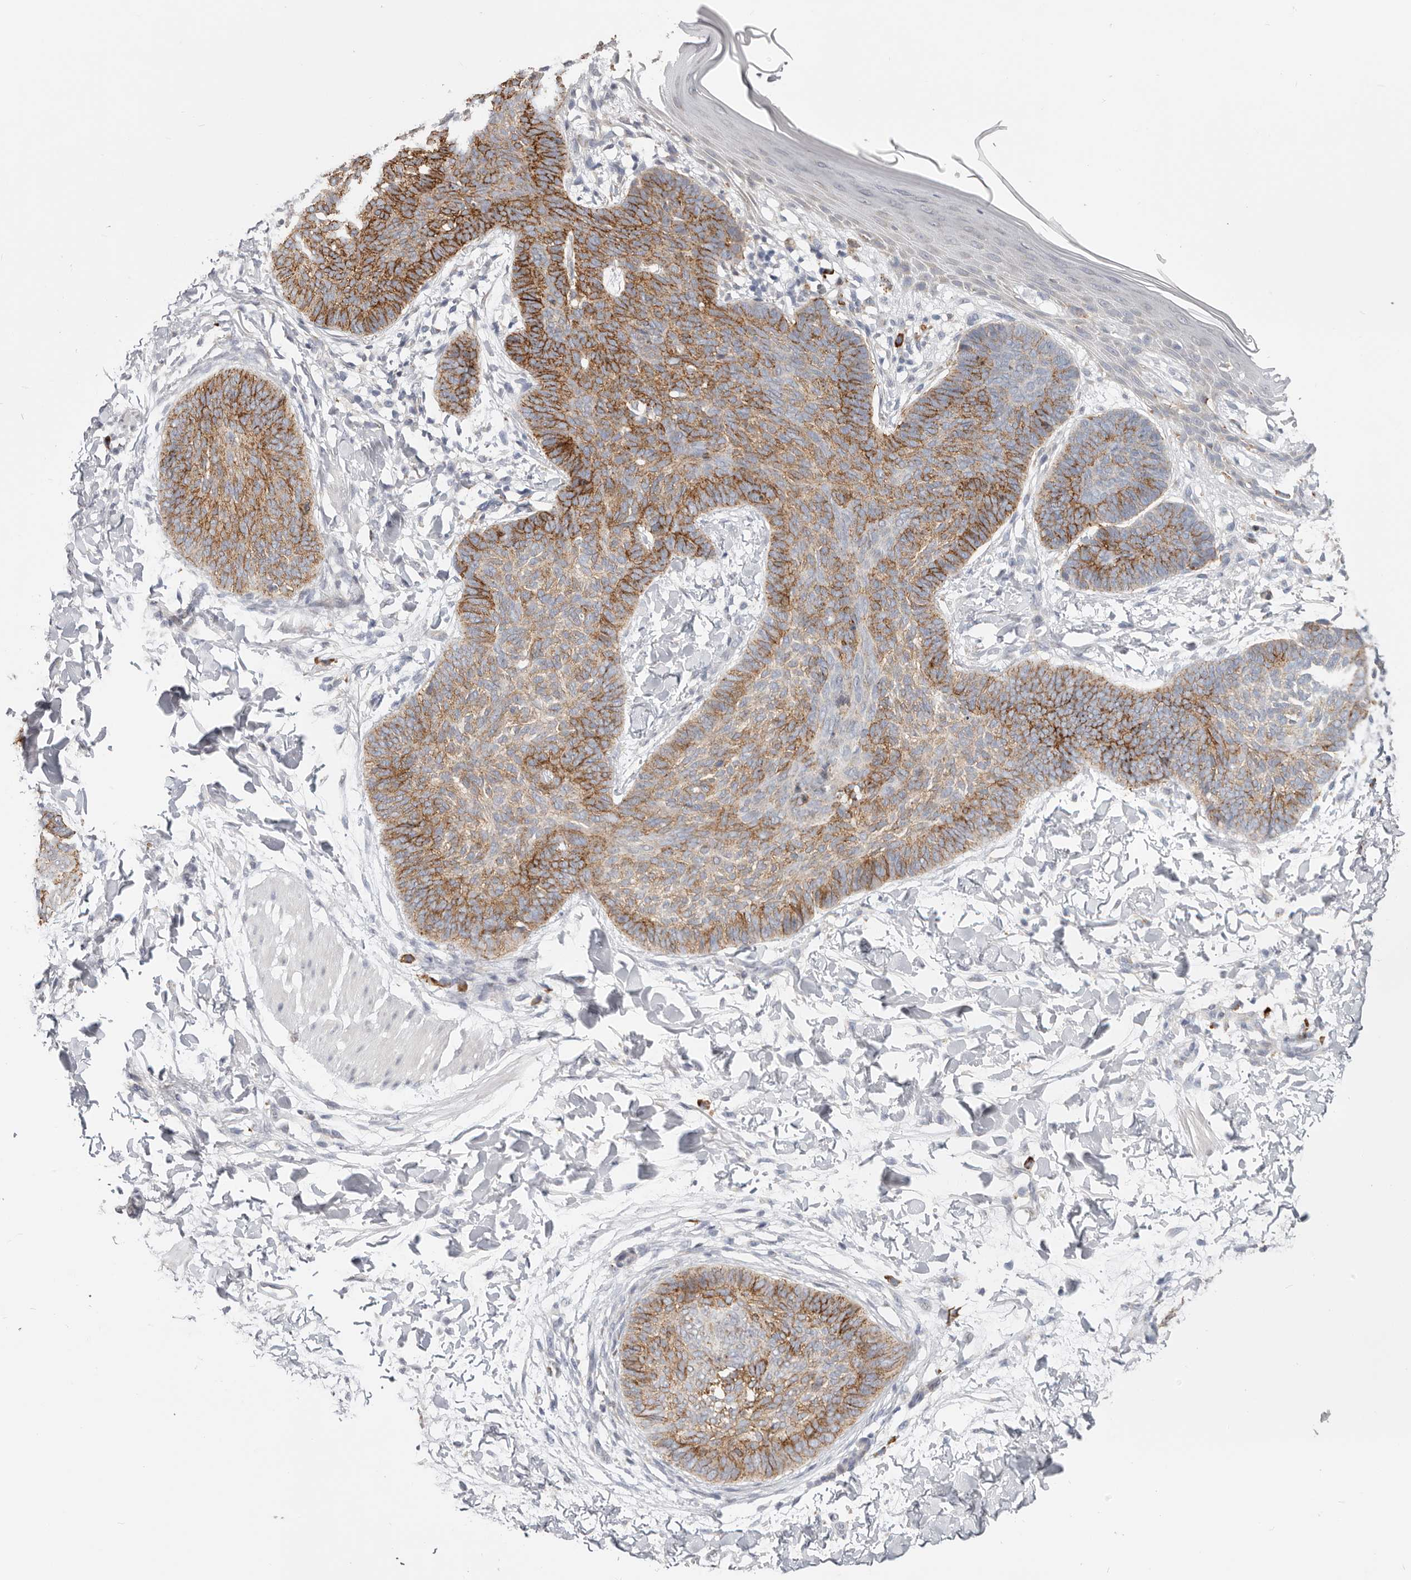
{"staining": {"intensity": "moderate", "quantity": ">75%", "location": "cytoplasmic/membranous"}, "tissue": "skin cancer", "cell_type": "Tumor cells", "image_type": "cancer", "snomed": [{"axis": "morphology", "description": "Normal tissue, NOS"}, {"axis": "morphology", "description": "Basal cell carcinoma"}, {"axis": "topography", "description": "Skin"}], "caption": "The image reveals staining of basal cell carcinoma (skin), revealing moderate cytoplasmic/membranous protein staining (brown color) within tumor cells. The protein is stained brown, and the nuclei are stained in blue (DAB (3,3'-diaminobenzidine) IHC with brightfield microscopy, high magnification).", "gene": "IL32", "patient": {"sex": "male", "age": 50}}